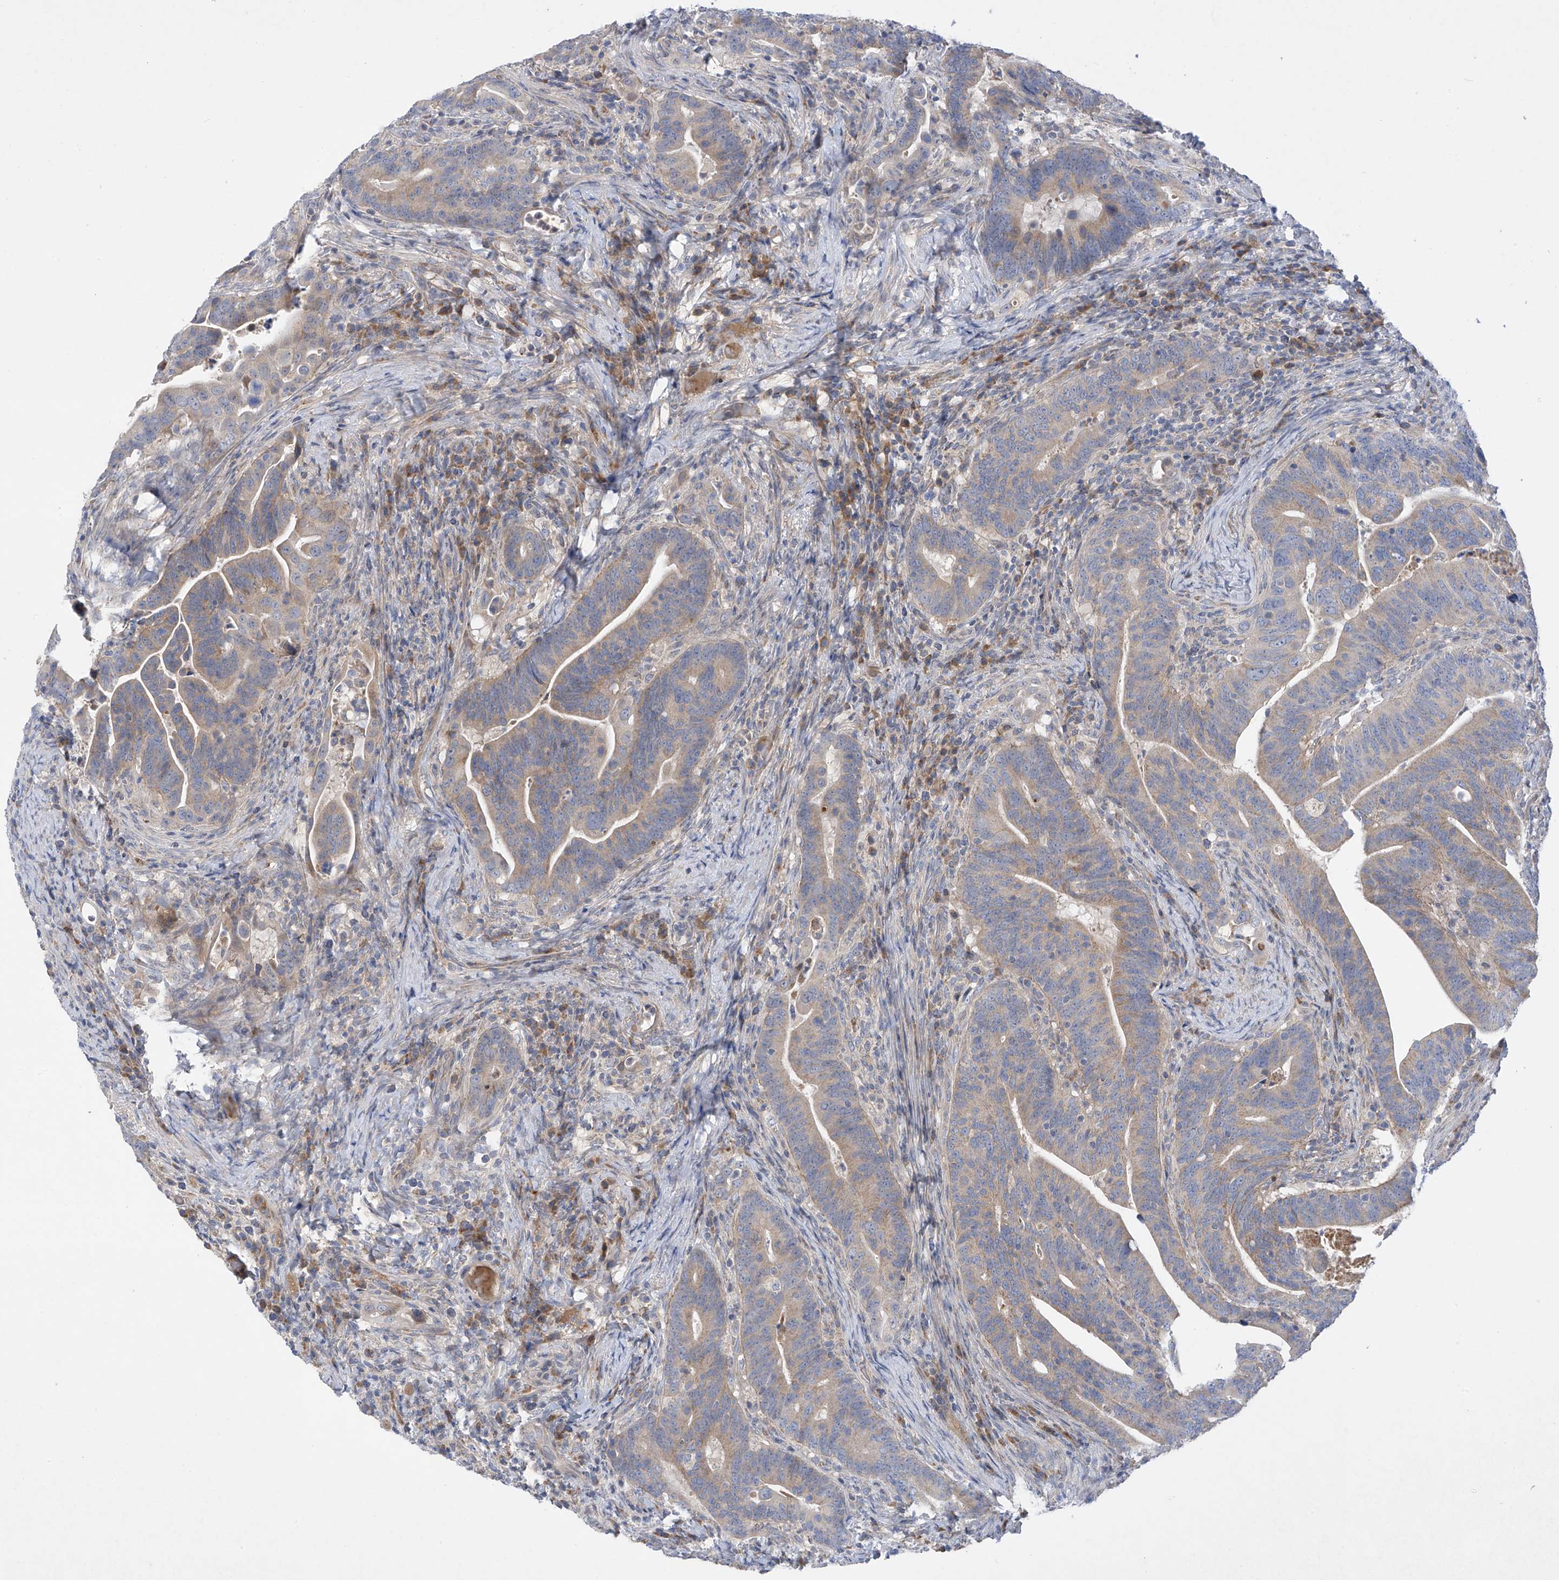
{"staining": {"intensity": "weak", "quantity": ">75%", "location": "cytoplasmic/membranous"}, "tissue": "colorectal cancer", "cell_type": "Tumor cells", "image_type": "cancer", "snomed": [{"axis": "morphology", "description": "Adenocarcinoma, NOS"}, {"axis": "topography", "description": "Colon"}], "caption": "Human colorectal cancer (adenocarcinoma) stained with a brown dye reveals weak cytoplasmic/membranous positive expression in approximately >75% of tumor cells.", "gene": "METTL18", "patient": {"sex": "female", "age": 66}}